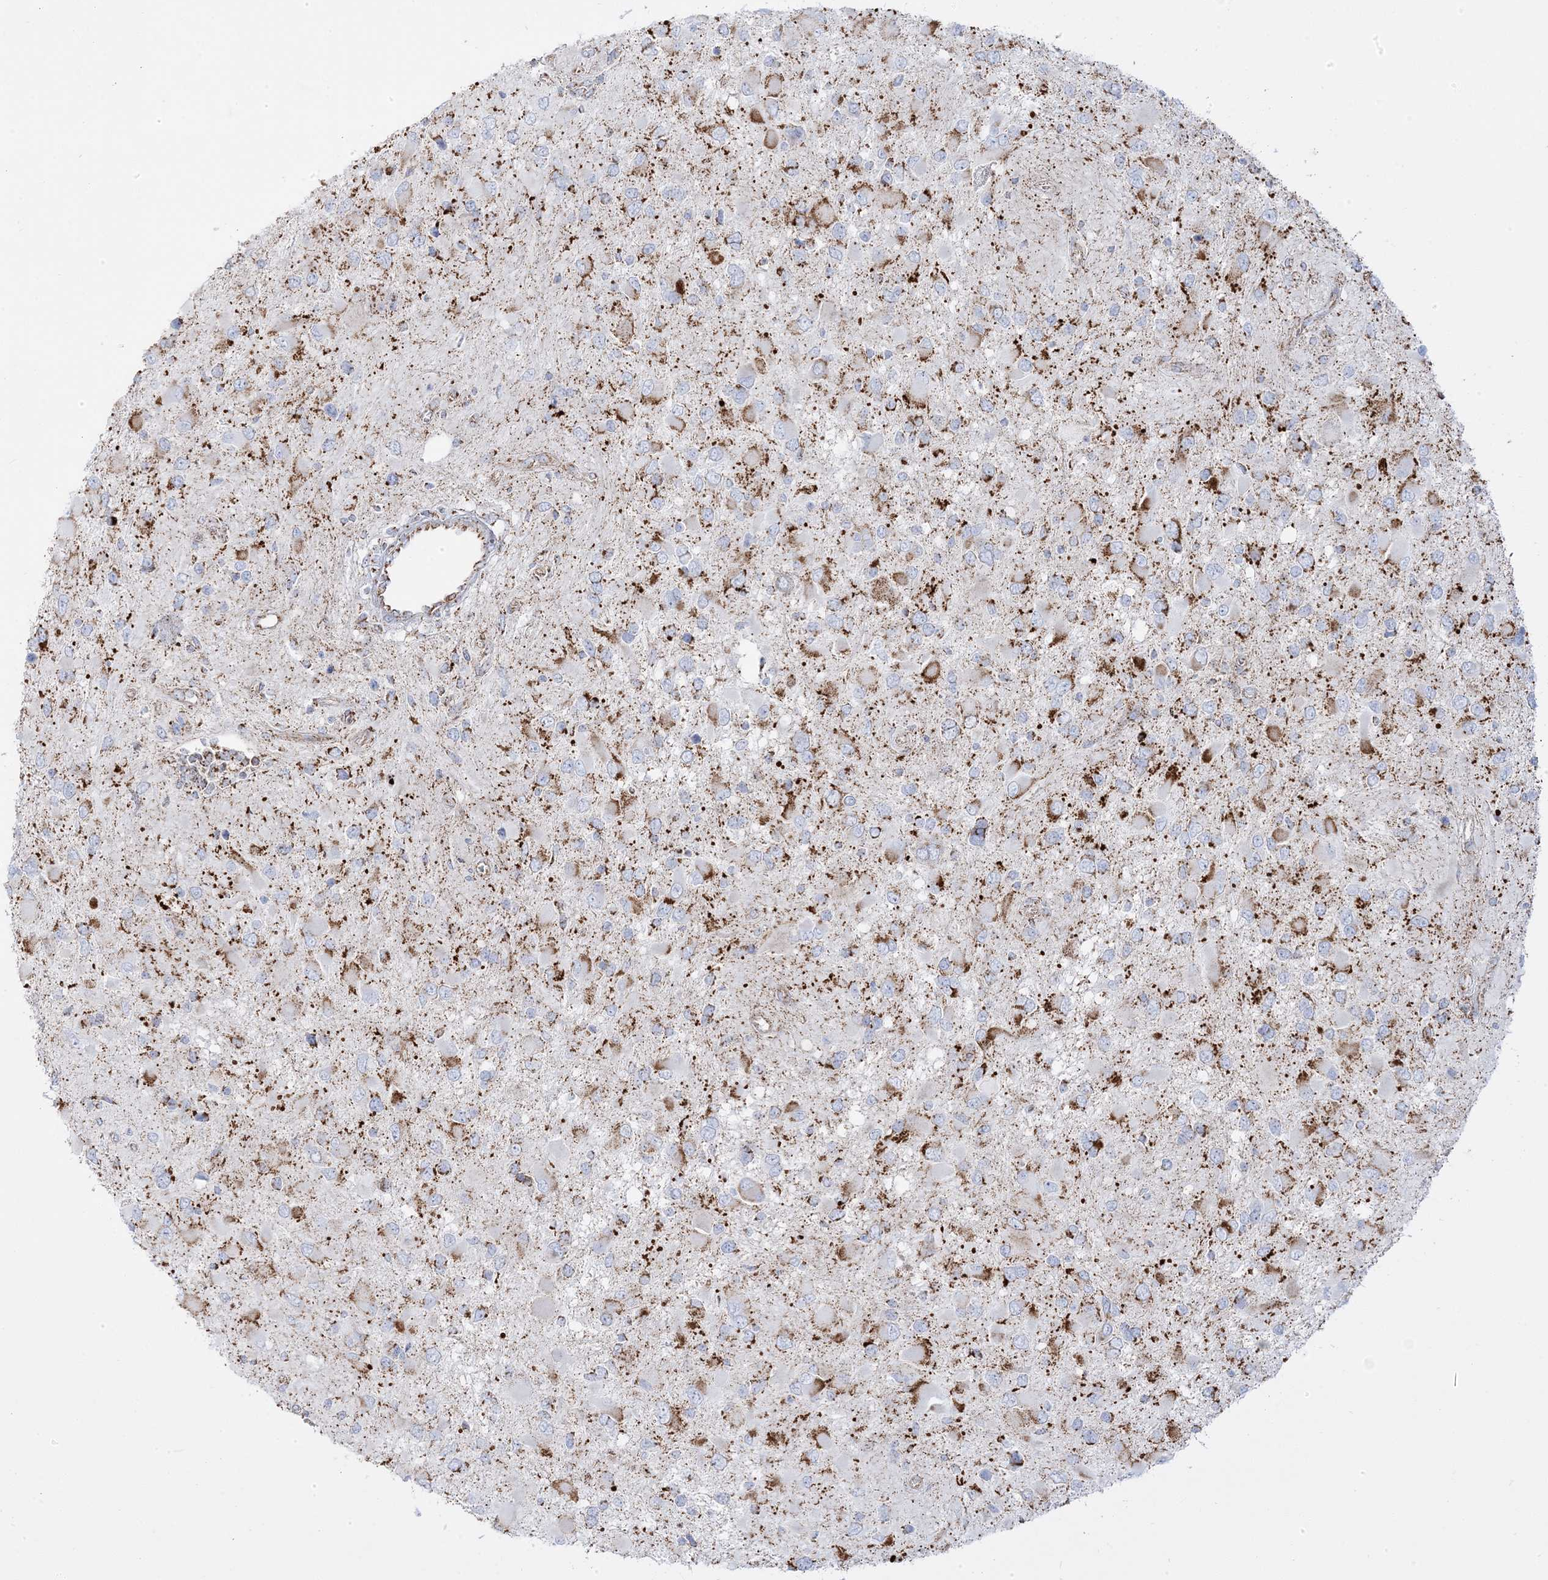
{"staining": {"intensity": "moderate", "quantity": "25%-75%", "location": "cytoplasmic/membranous"}, "tissue": "glioma", "cell_type": "Tumor cells", "image_type": "cancer", "snomed": [{"axis": "morphology", "description": "Glioma, malignant, High grade"}, {"axis": "topography", "description": "Brain"}], "caption": "This image shows IHC staining of glioma, with medium moderate cytoplasmic/membranous expression in approximately 25%-75% of tumor cells.", "gene": "PCCB", "patient": {"sex": "male", "age": 53}}